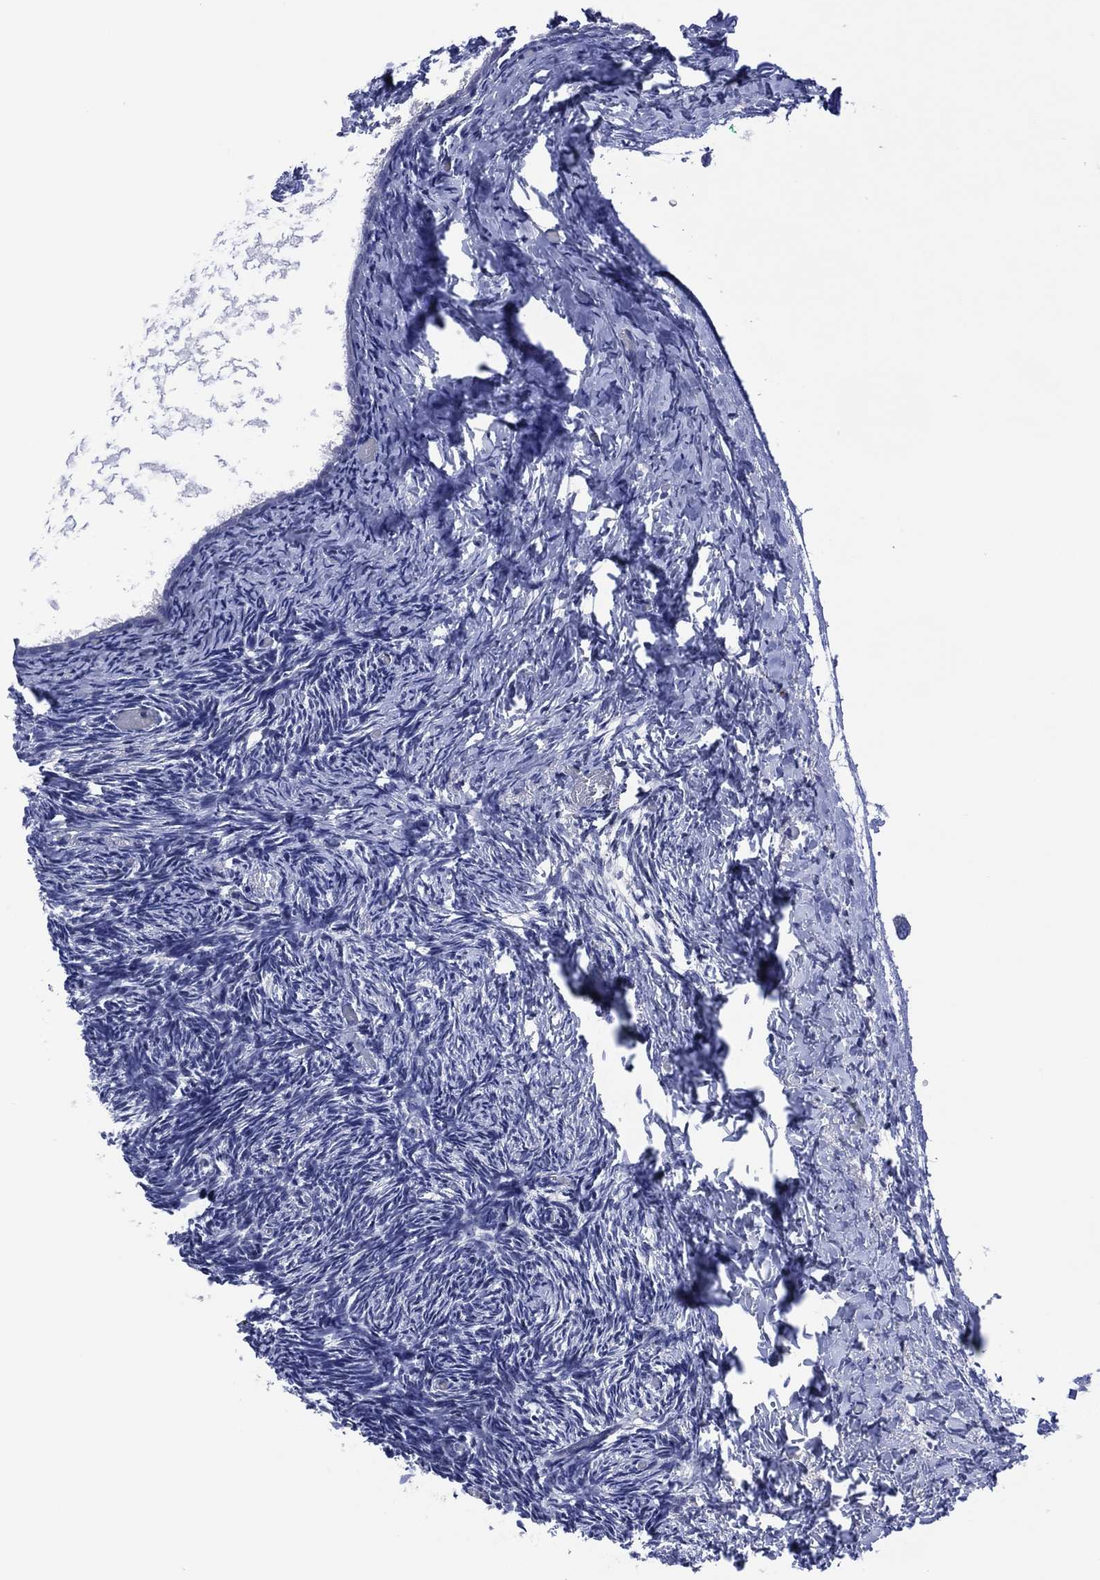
{"staining": {"intensity": "negative", "quantity": "none", "location": "none"}, "tissue": "ovary", "cell_type": "Ovarian stroma cells", "image_type": "normal", "snomed": [{"axis": "morphology", "description": "Normal tissue, NOS"}, {"axis": "topography", "description": "Ovary"}], "caption": "This is an IHC histopathology image of benign human ovary. There is no positivity in ovarian stroma cells.", "gene": "USP26", "patient": {"sex": "female", "age": 39}}